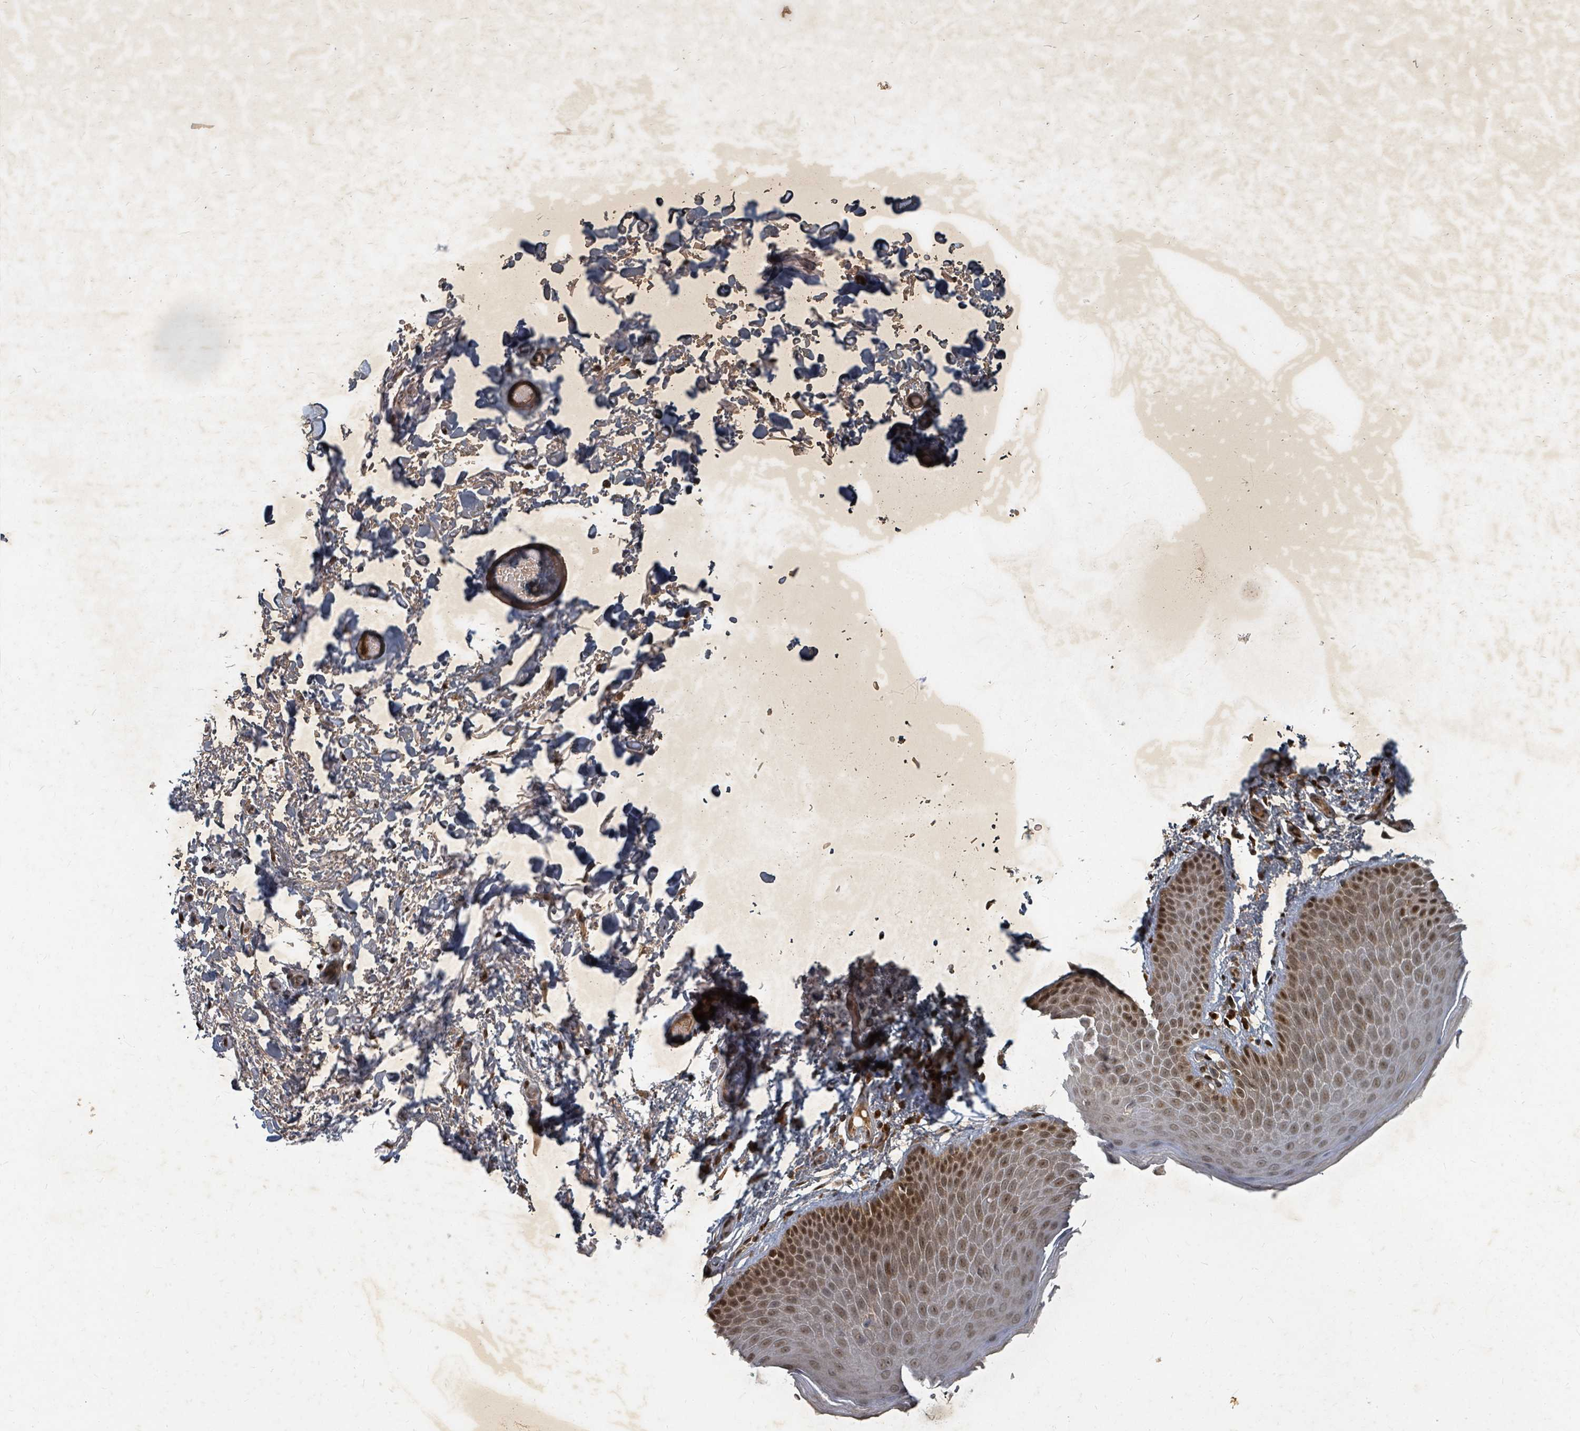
{"staining": {"intensity": "moderate", "quantity": ">75%", "location": "cytoplasmic/membranous,nuclear"}, "tissue": "skin", "cell_type": "Epidermal cells", "image_type": "normal", "snomed": [{"axis": "morphology", "description": "Normal tissue, NOS"}, {"axis": "topography", "description": "Anal"}], "caption": "A high-resolution micrograph shows immunohistochemistry (IHC) staining of benign skin, which displays moderate cytoplasmic/membranous,nuclear expression in about >75% of epidermal cells.", "gene": "KDM4E", "patient": {"sex": "male", "age": 74}}